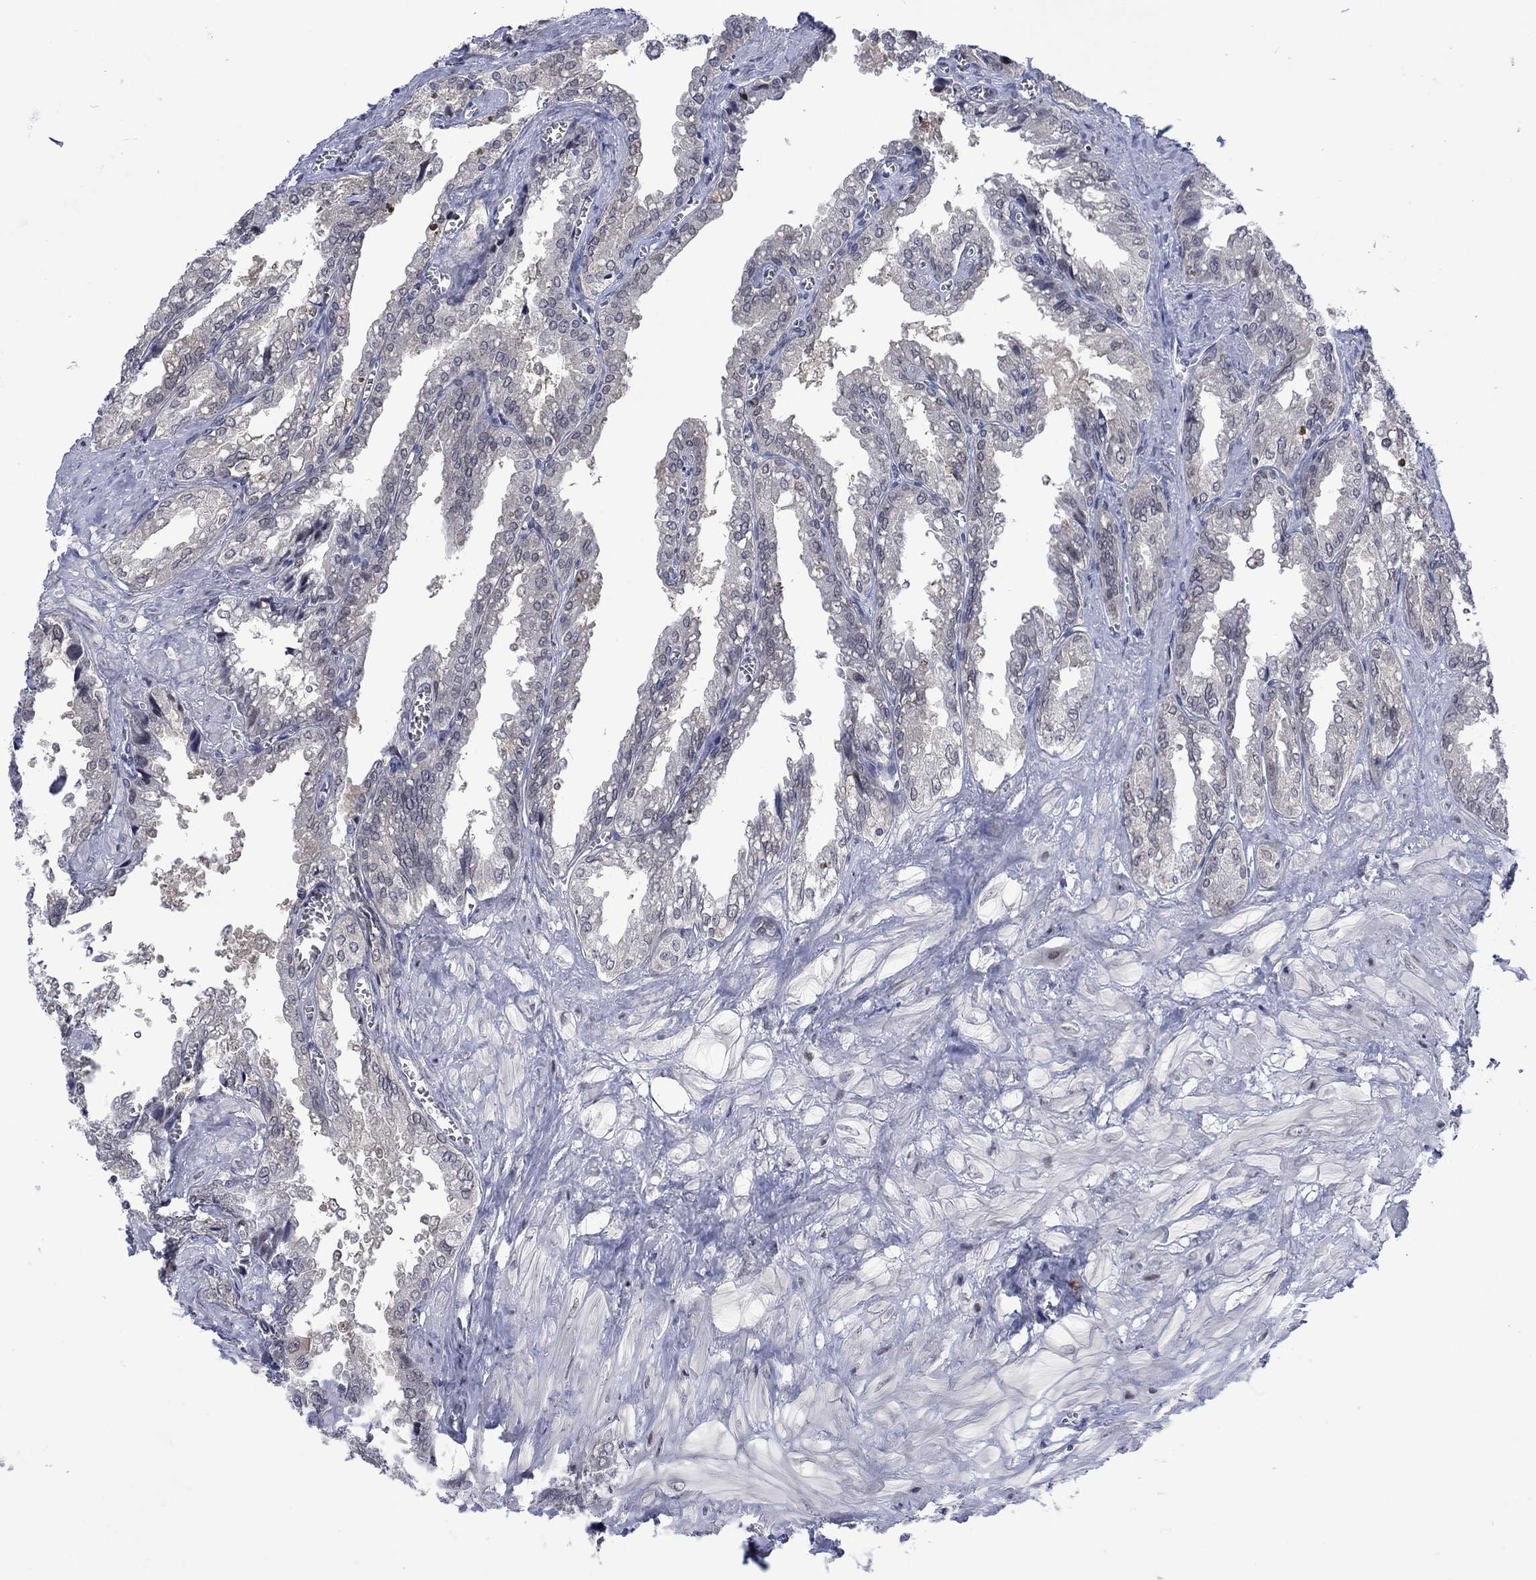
{"staining": {"intensity": "negative", "quantity": "none", "location": "none"}, "tissue": "seminal vesicle", "cell_type": "Glandular cells", "image_type": "normal", "snomed": [{"axis": "morphology", "description": "Normal tissue, NOS"}, {"axis": "topography", "description": "Seminal veicle"}], "caption": "Histopathology image shows no protein positivity in glandular cells of benign seminal vesicle. (DAB (3,3'-diaminobenzidine) immunohistochemistry (IHC) with hematoxylin counter stain).", "gene": "AGL", "patient": {"sex": "male", "age": 67}}